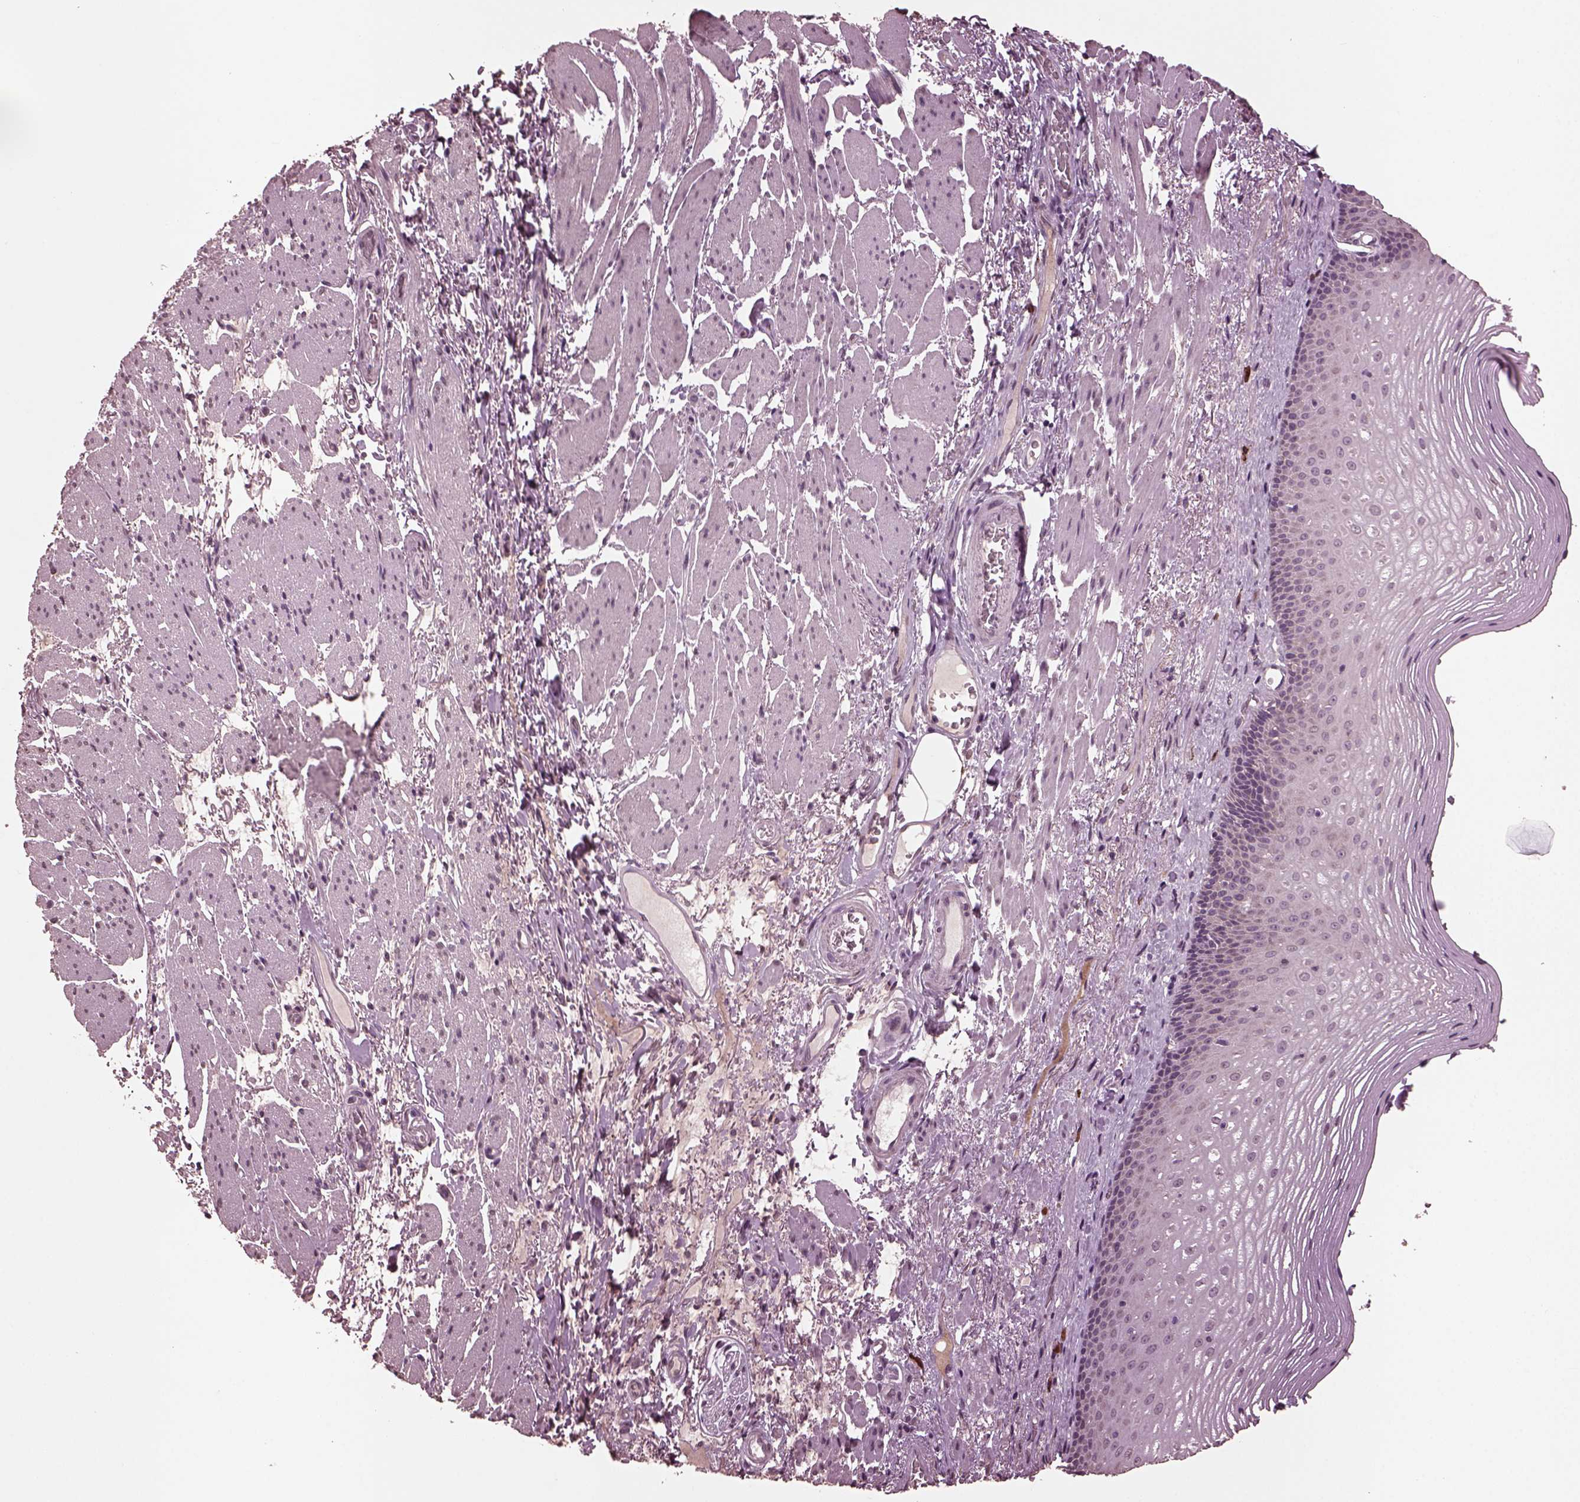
{"staining": {"intensity": "negative", "quantity": "none", "location": "none"}, "tissue": "esophagus", "cell_type": "Squamous epithelial cells", "image_type": "normal", "snomed": [{"axis": "morphology", "description": "Normal tissue, NOS"}, {"axis": "topography", "description": "Esophagus"}], "caption": "High power microscopy histopathology image of an immunohistochemistry histopathology image of benign esophagus, revealing no significant staining in squamous epithelial cells. (Immunohistochemistry (ihc), brightfield microscopy, high magnification).", "gene": "IL18RAP", "patient": {"sex": "male", "age": 76}}